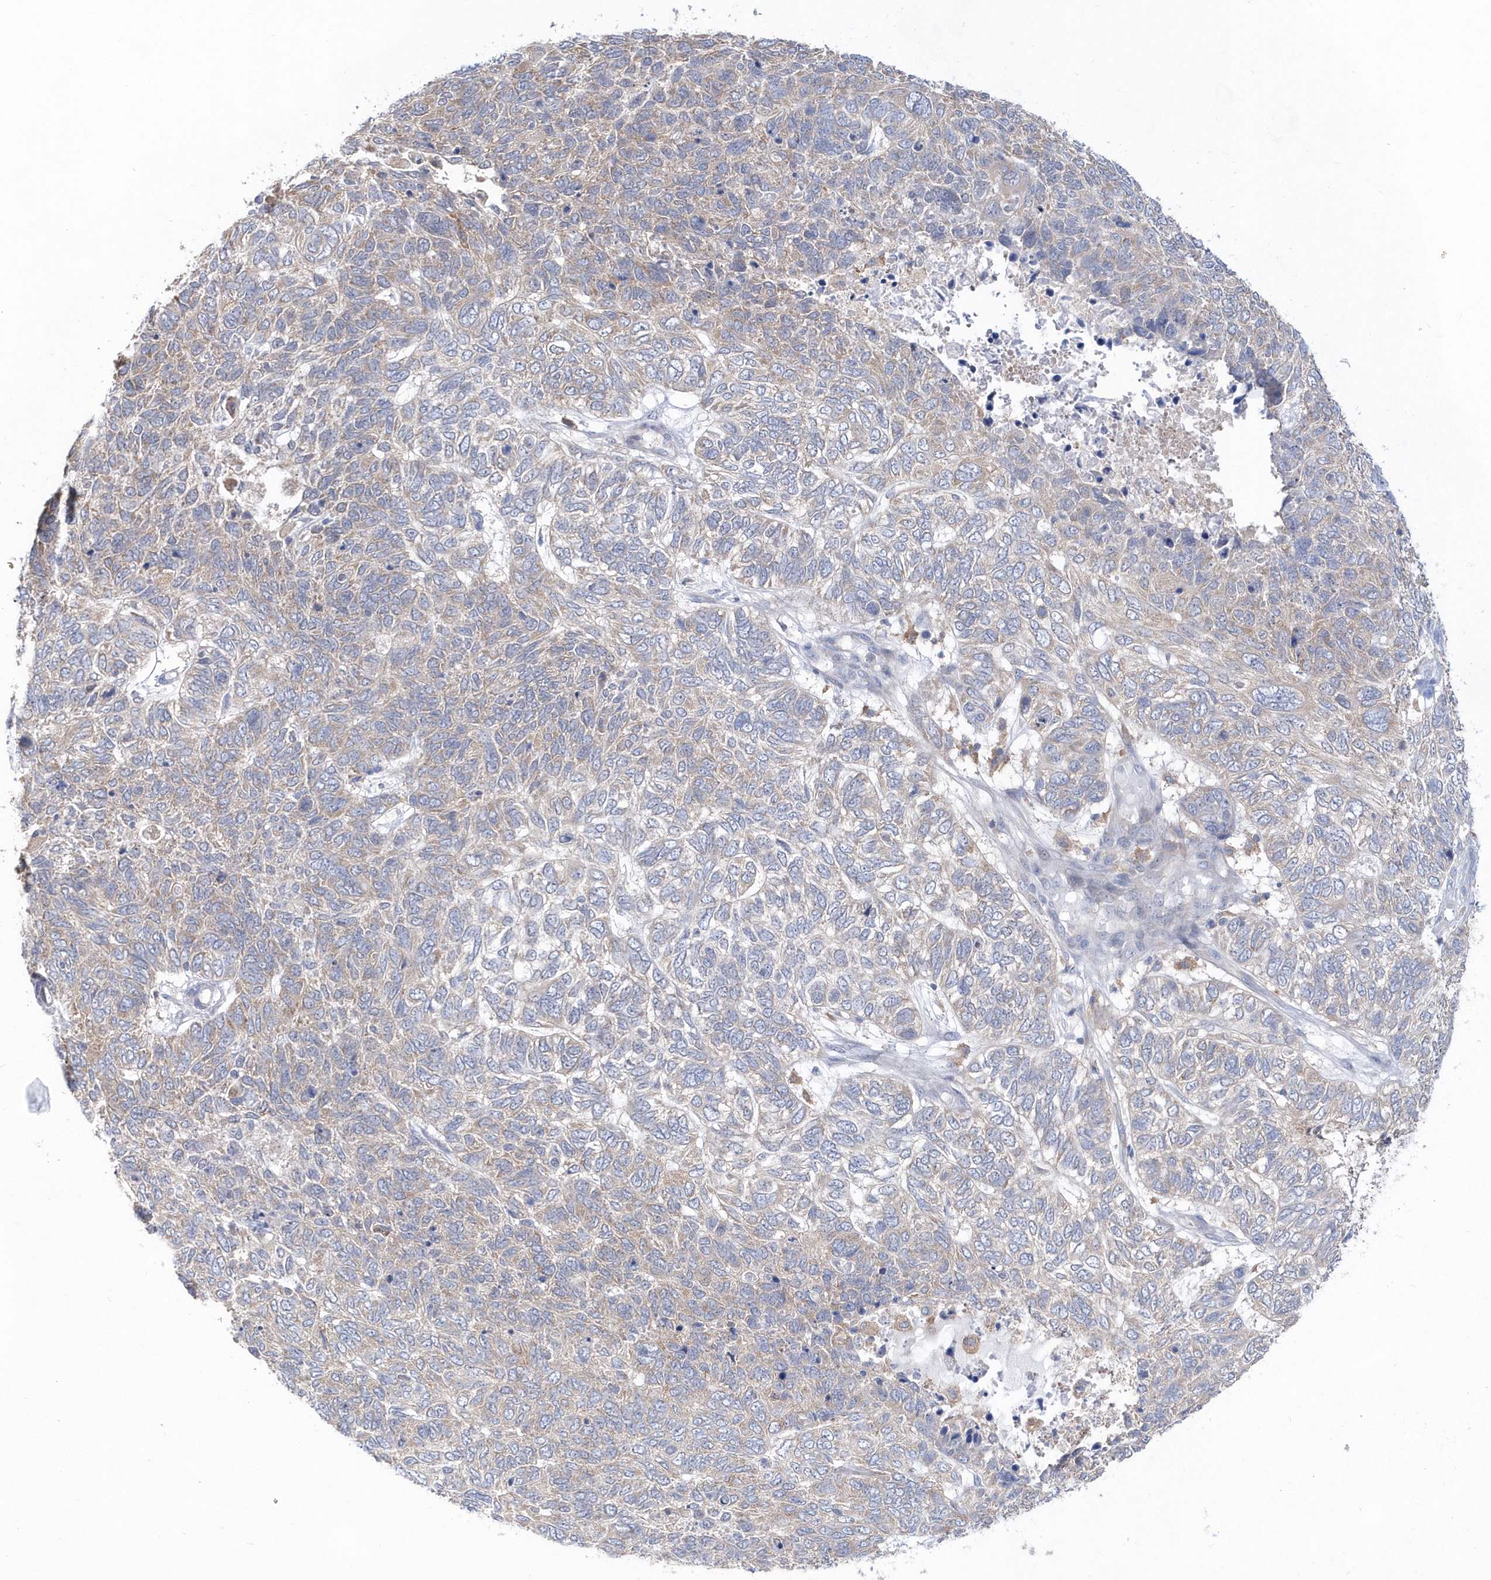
{"staining": {"intensity": "weak", "quantity": ">75%", "location": "cytoplasmic/membranous"}, "tissue": "skin cancer", "cell_type": "Tumor cells", "image_type": "cancer", "snomed": [{"axis": "morphology", "description": "Basal cell carcinoma"}, {"axis": "topography", "description": "Skin"}], "caption": "A brown stain labels weak cytoplasmic/membranous expression of a protein in skin cancer (basal cell carcinoma) tumor cells. (Stains: DAB in brown, nuclei in blue, Microscopy: brightfield microscopy at high magnification).", "gene": "BDH2", "patient": {"sex": "female", "age": 65}}